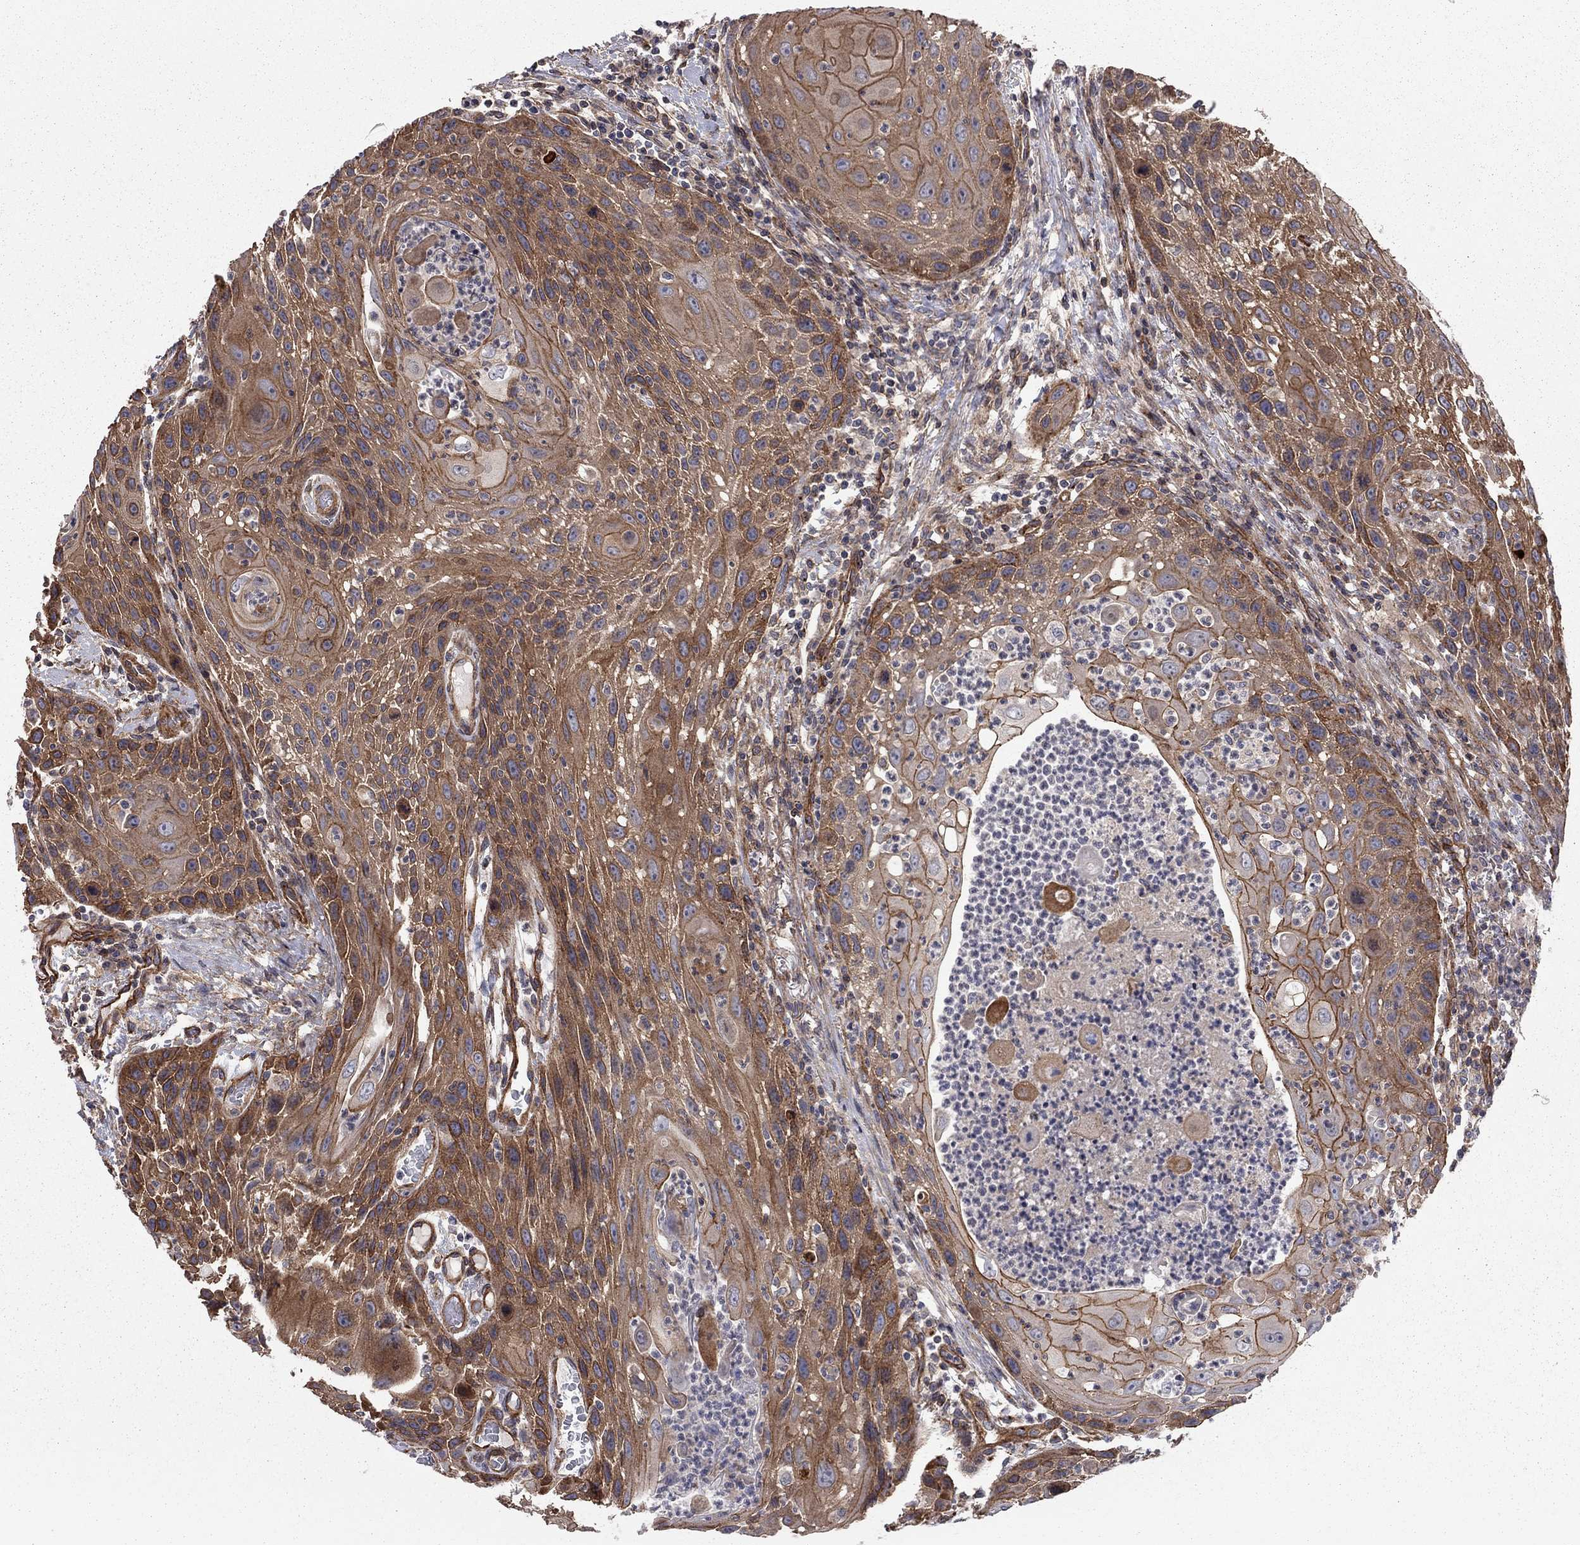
{"staining": {"intensity": "strong", "quantity": ">75%", "location": "cytoplasmic/membranous"}, "tissue": "head and neck cancer", "cell_type": "Tumor cells", "image_type": "cancer", "snomed": [{"axis": "morphology", "description": "Squamous cell carcinoma, NOS"}, {"axis": "topography", "description": "Head-Neck"}], "caption": "Immunohistochemistry (IHC) staining of squamous cell carcinoma (head and neck), which reveals high levels of strong cytoplasmic/membranous expression in about >75% of tumor cells indicating strong cytoplasmic/membranous protein staining. The staining was performed using DAB (brown) for protein detection and nuclei were counterstained in hematoxylin (blue).", "gene": "RASEF", "patient": {"sex": "male", "age": 69}}